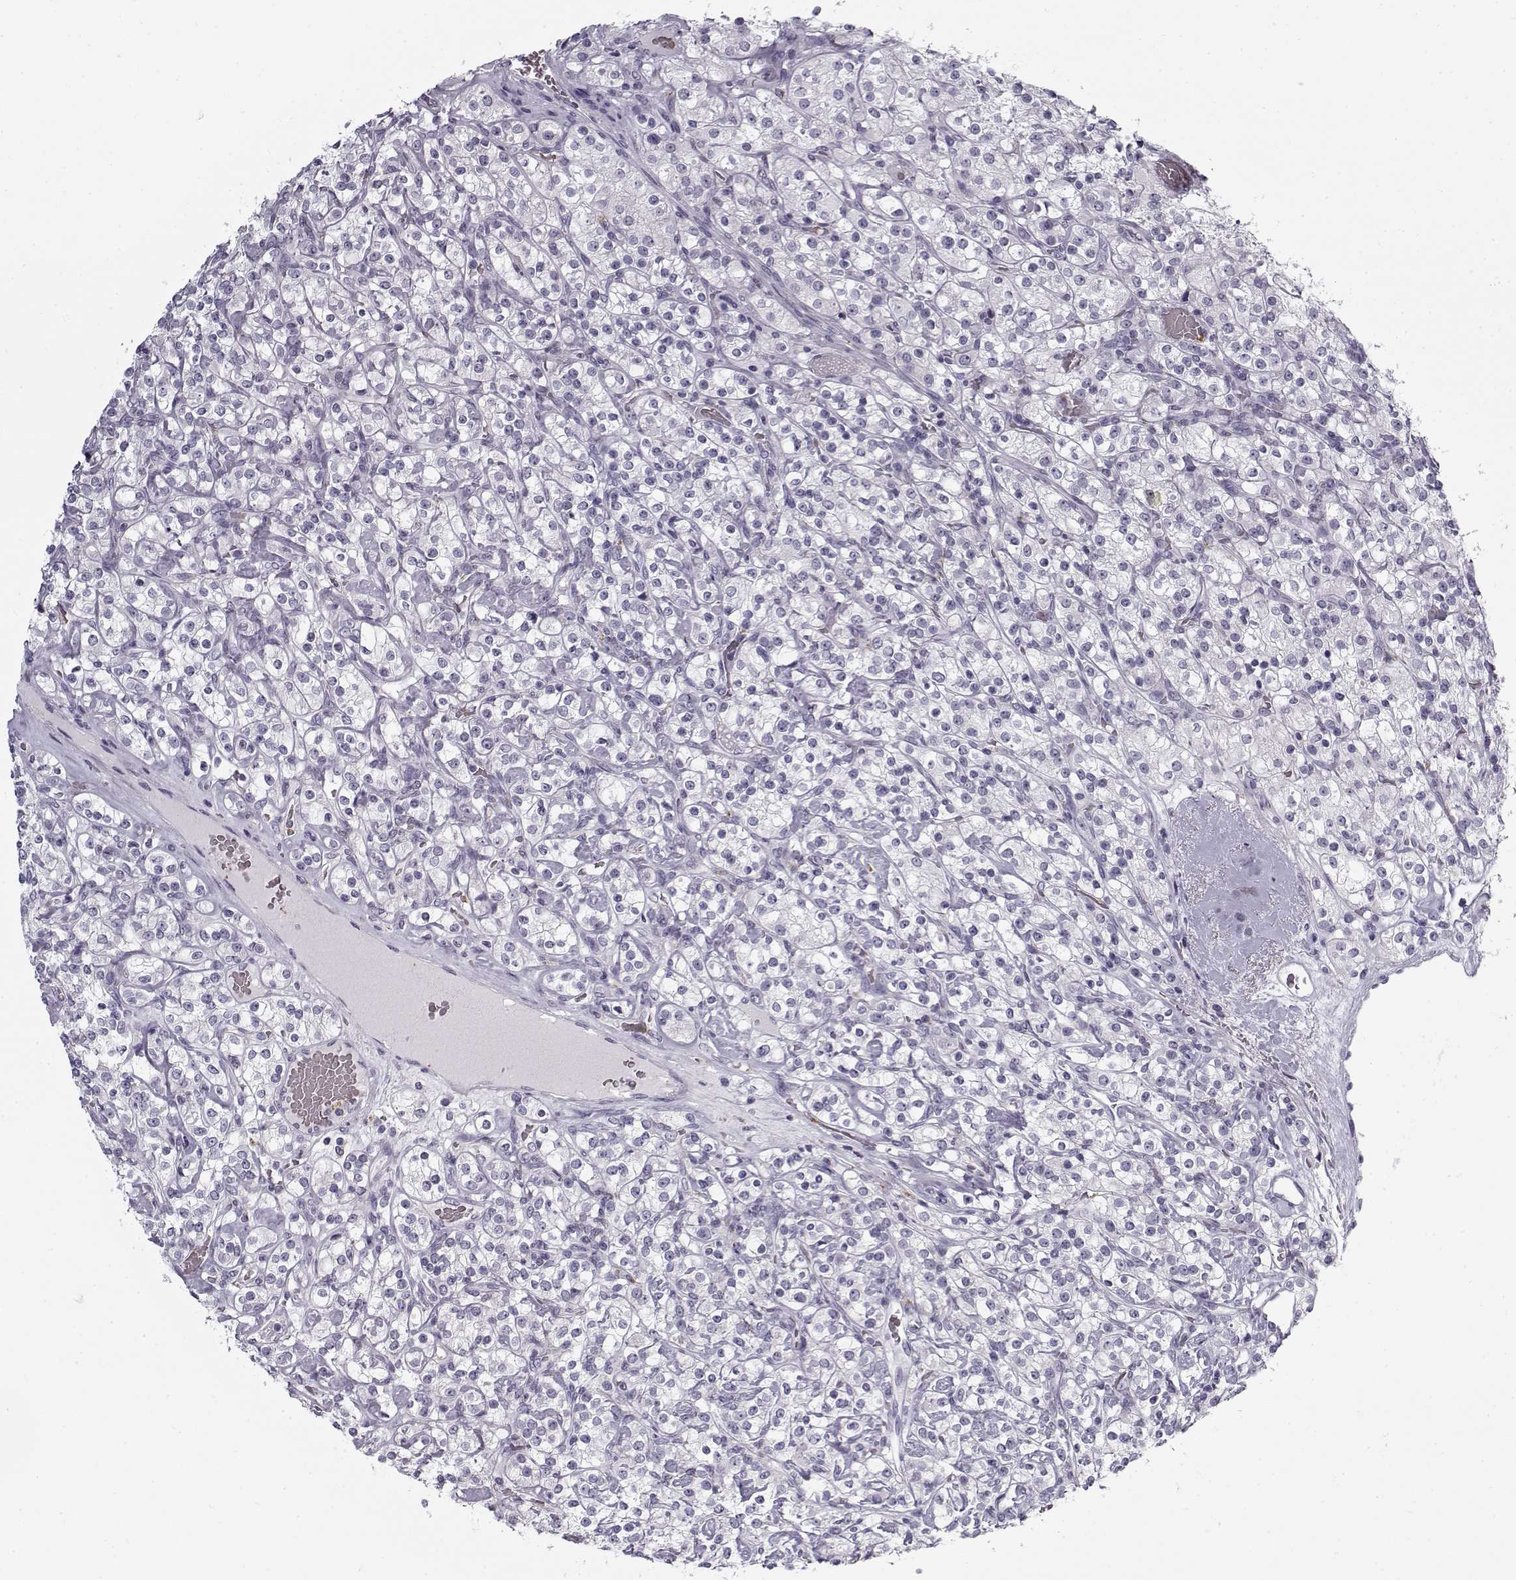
{"staining": {"intensity": "negative", "quantity": "none", "location": "none"}, "tissue": "renal cancer", "cell_type": "Tumor cells", "image_type": "cancer", "snomed": [{"axis": "morphology", "description": "Adenocarcinoma, NOS"}, {"axis": "topography", "description": "Kidney"}], "caption": "This is an IHC histopathology image of renal cancer. There is no positivity in tumor cells.", "gene": "SNCA", "patient": {"sex": "male", "age": 77}}